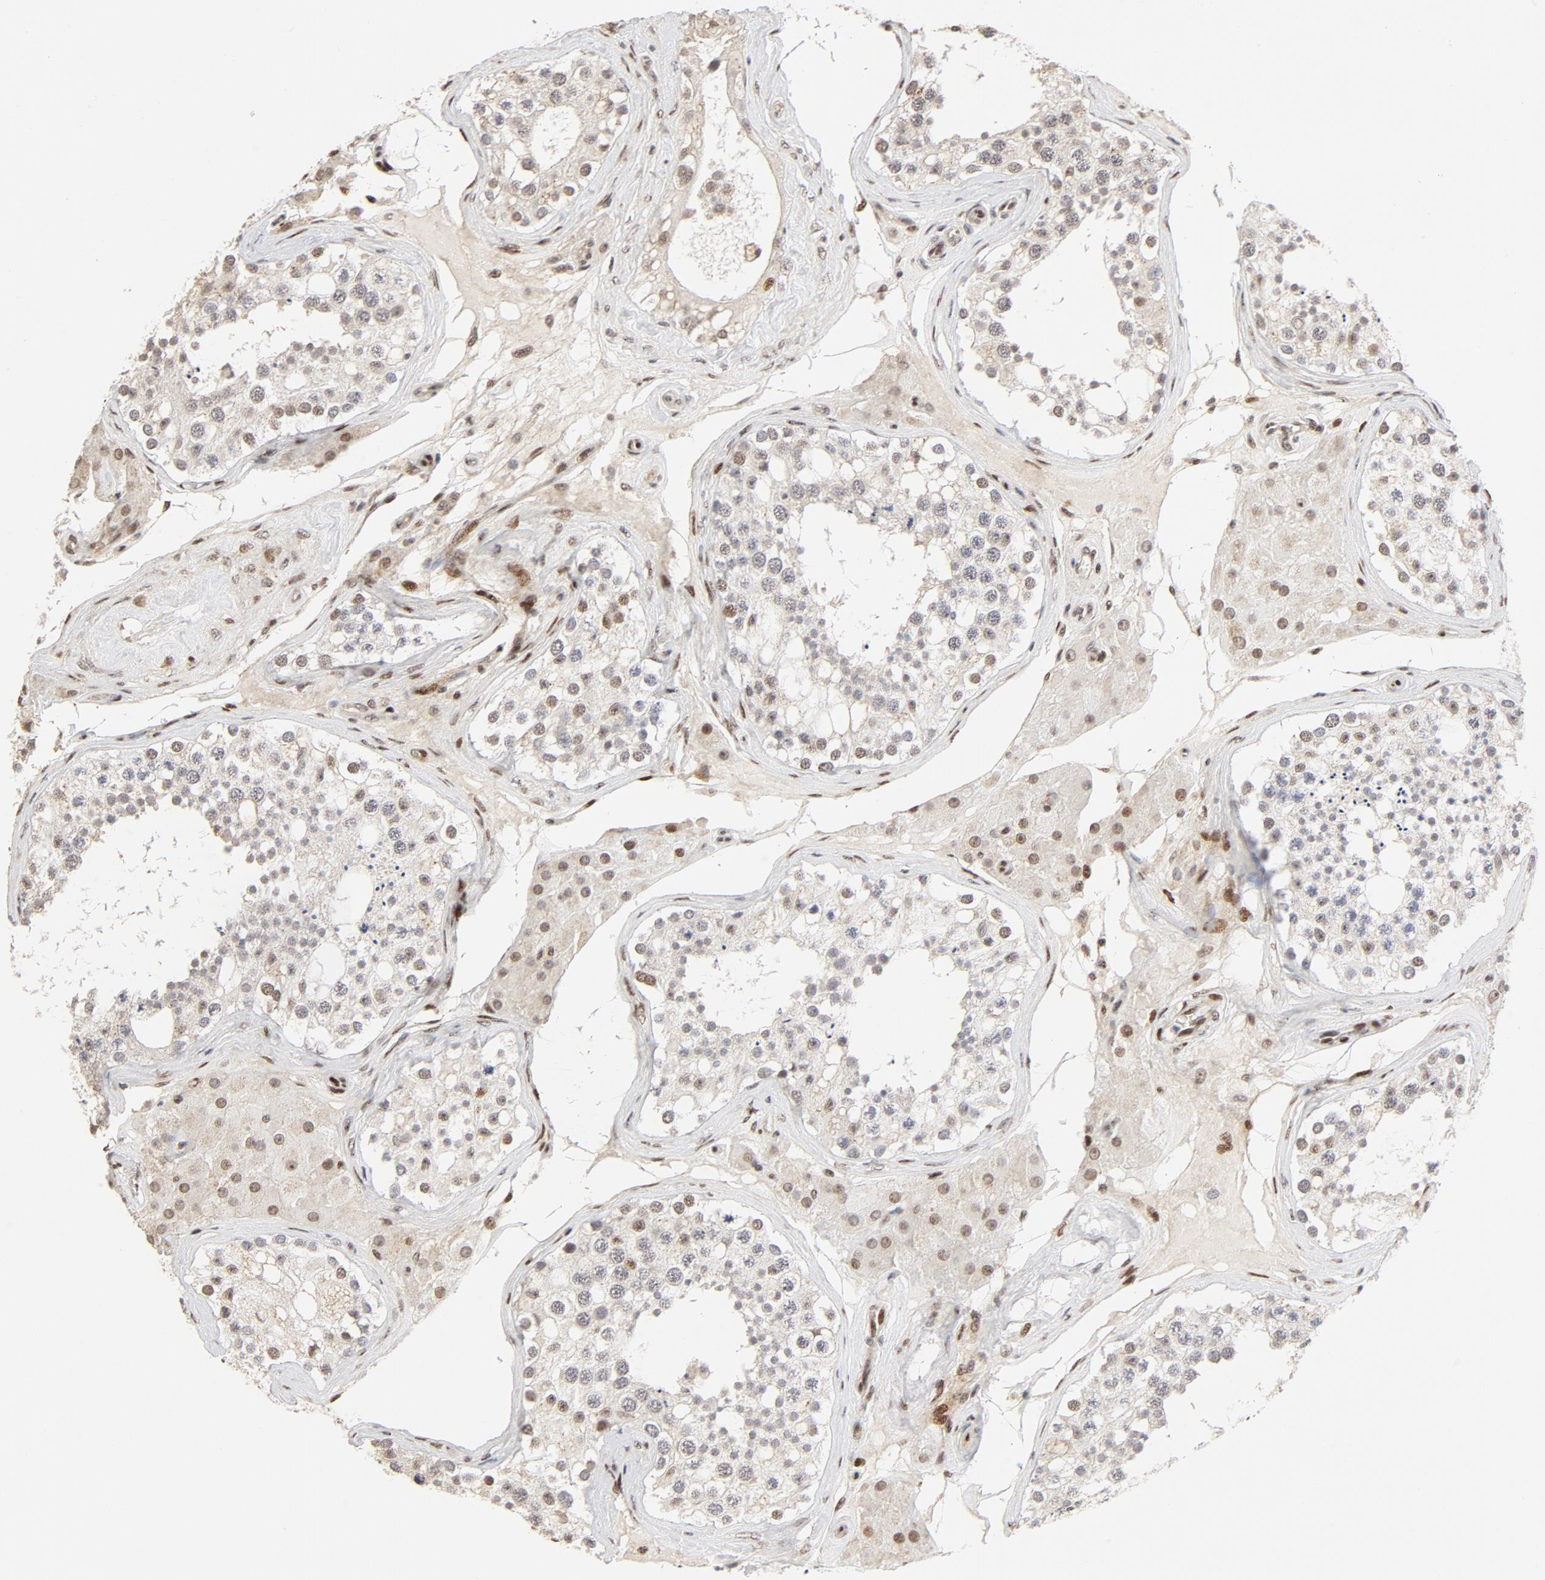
{"staining": {"intensity": "moderate", "quantity": "25%-75%", "location": "nuclear"}, "tissue": "testis", "cell_type": "Cells in seminiferous ducts", "image_type": "normal", "snomed": [{"axis": "morphology", "description": "Normal tissue, NOS"}, {"axis": "topography", "description": "Testis"}], "caption": "DAB (3,3'-diaminobenzidine) immunohistochemical staining of benign human testis exhibits moderate nuclear protein staining in approximately 25%-75% of cells in seminiferous ducts.", "gene": "GTF2I", "patient": {"sex": "male", "age": 68}}